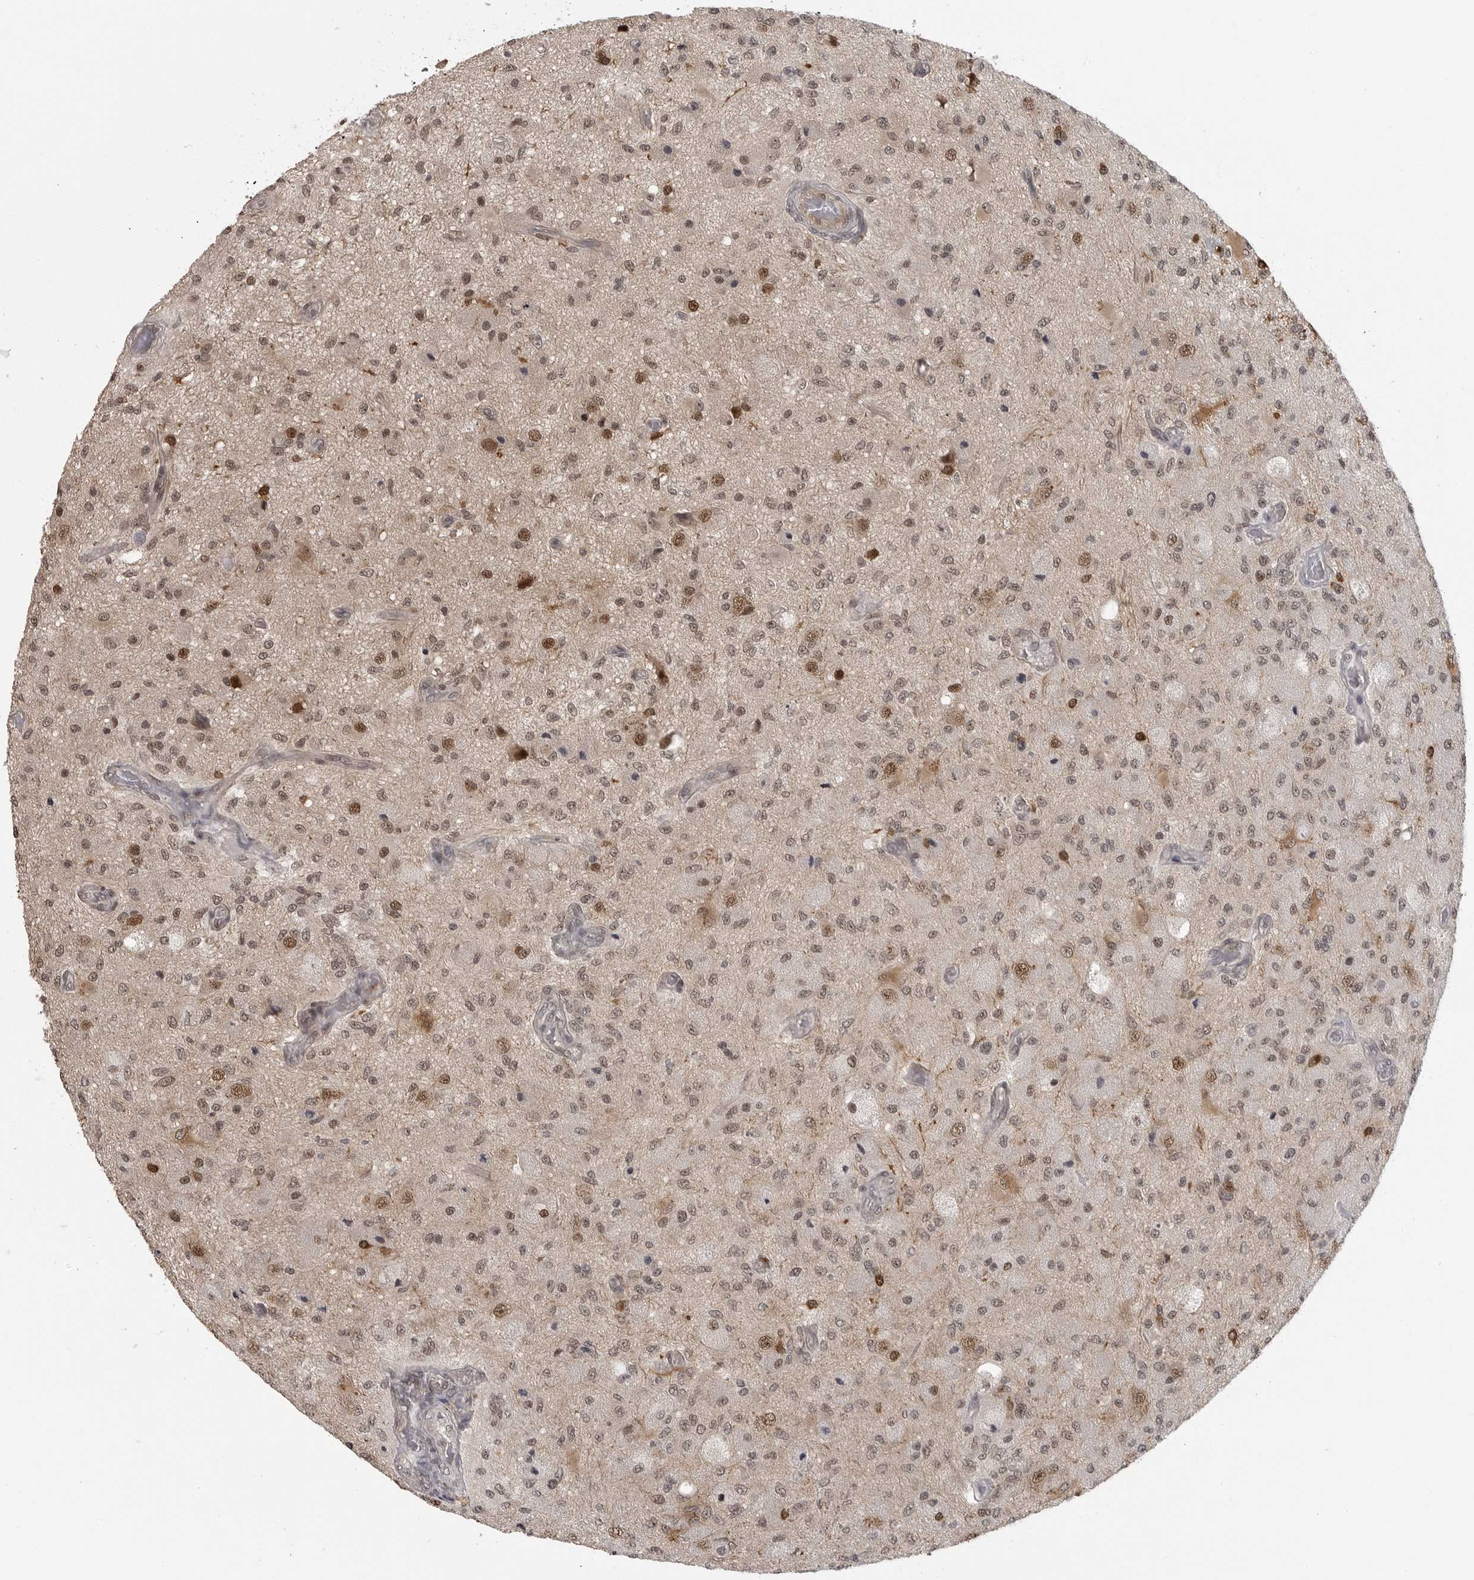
{"staining": {"intensity": "moderate", "quantity": ">75%", "location": "cytoplasmic/membranous,nuclear"}, "tissue": "glioma", "cell_type": "Tumor cells", "image_type": "cancer", "snomed": [{"axis": "morphology", "description": "Normal tissue, NOS"}, {"axis": "morphology", "description": "Glioma, malignant, High grade"}, {"axis": "topography", "description": "Cerebral cortex"}], "caption": "Approximately >75% of tumor cells in glioma exhibit moderate cytoplasmic/membranous and nuclear protein expression as visualized by brown immunohistochemical staining.", "gene": "PEG3", "patient": {"sex": "male", "age": 77}}